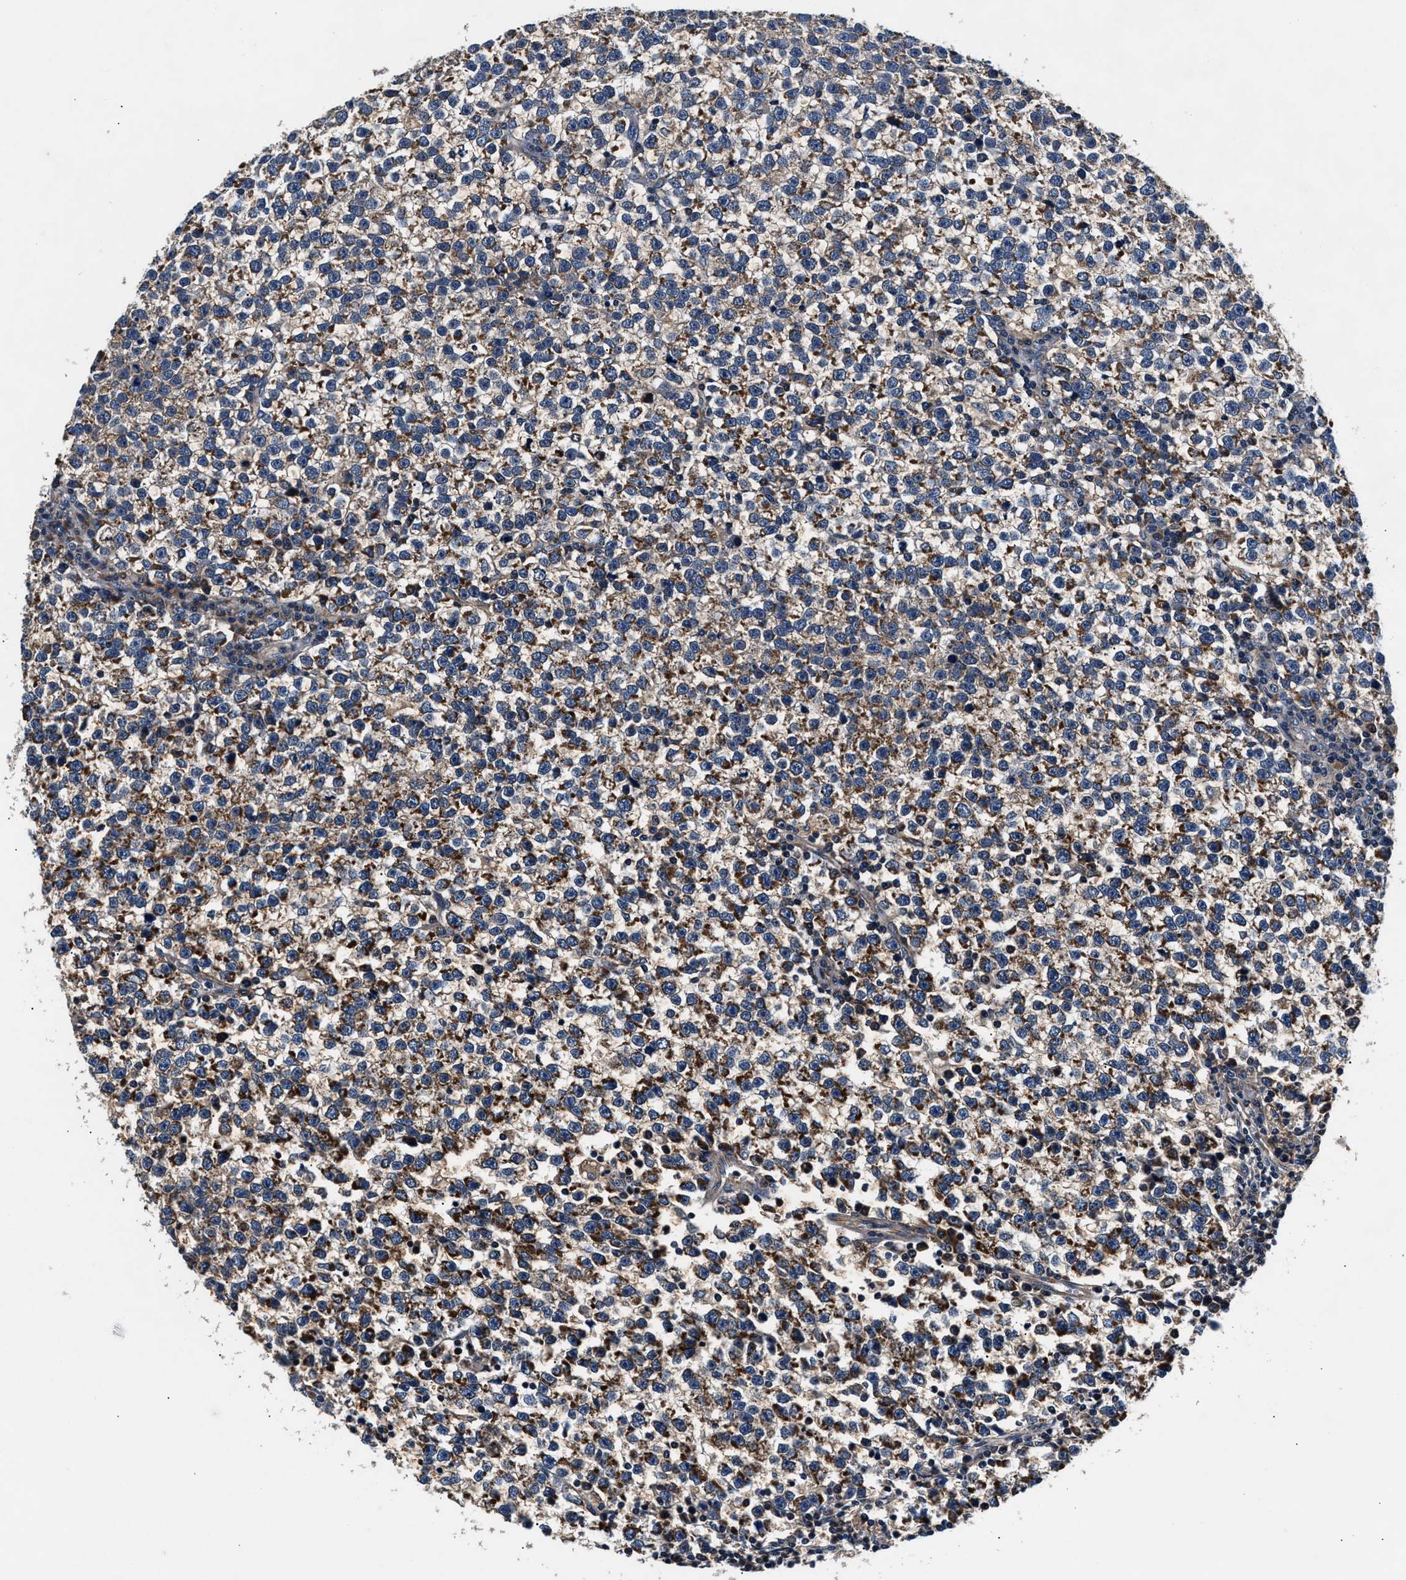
{"staining": {"intensity": "moderate", "quantity": ">75%", "location": "cytoplasmic/membranous"}, "tissue": "testis cancer", "cell_type": "Tumor cells", "image_type": "cancer", "snomed": [{"axis": "morphology", "description": "Normal tissue, NOS"}, {"axis": "morphology", "description": "Seminoma, NOS"}, {"axis": "topography", "description": "Testis"}], "caption": "IHC of human testis cancer demonstrates medium levels of moderate cytoplasmic/membranous staining in about >75% of tumor cells.", "gene": "IMMT", "patient": {"sex": "male", "age": 43}}